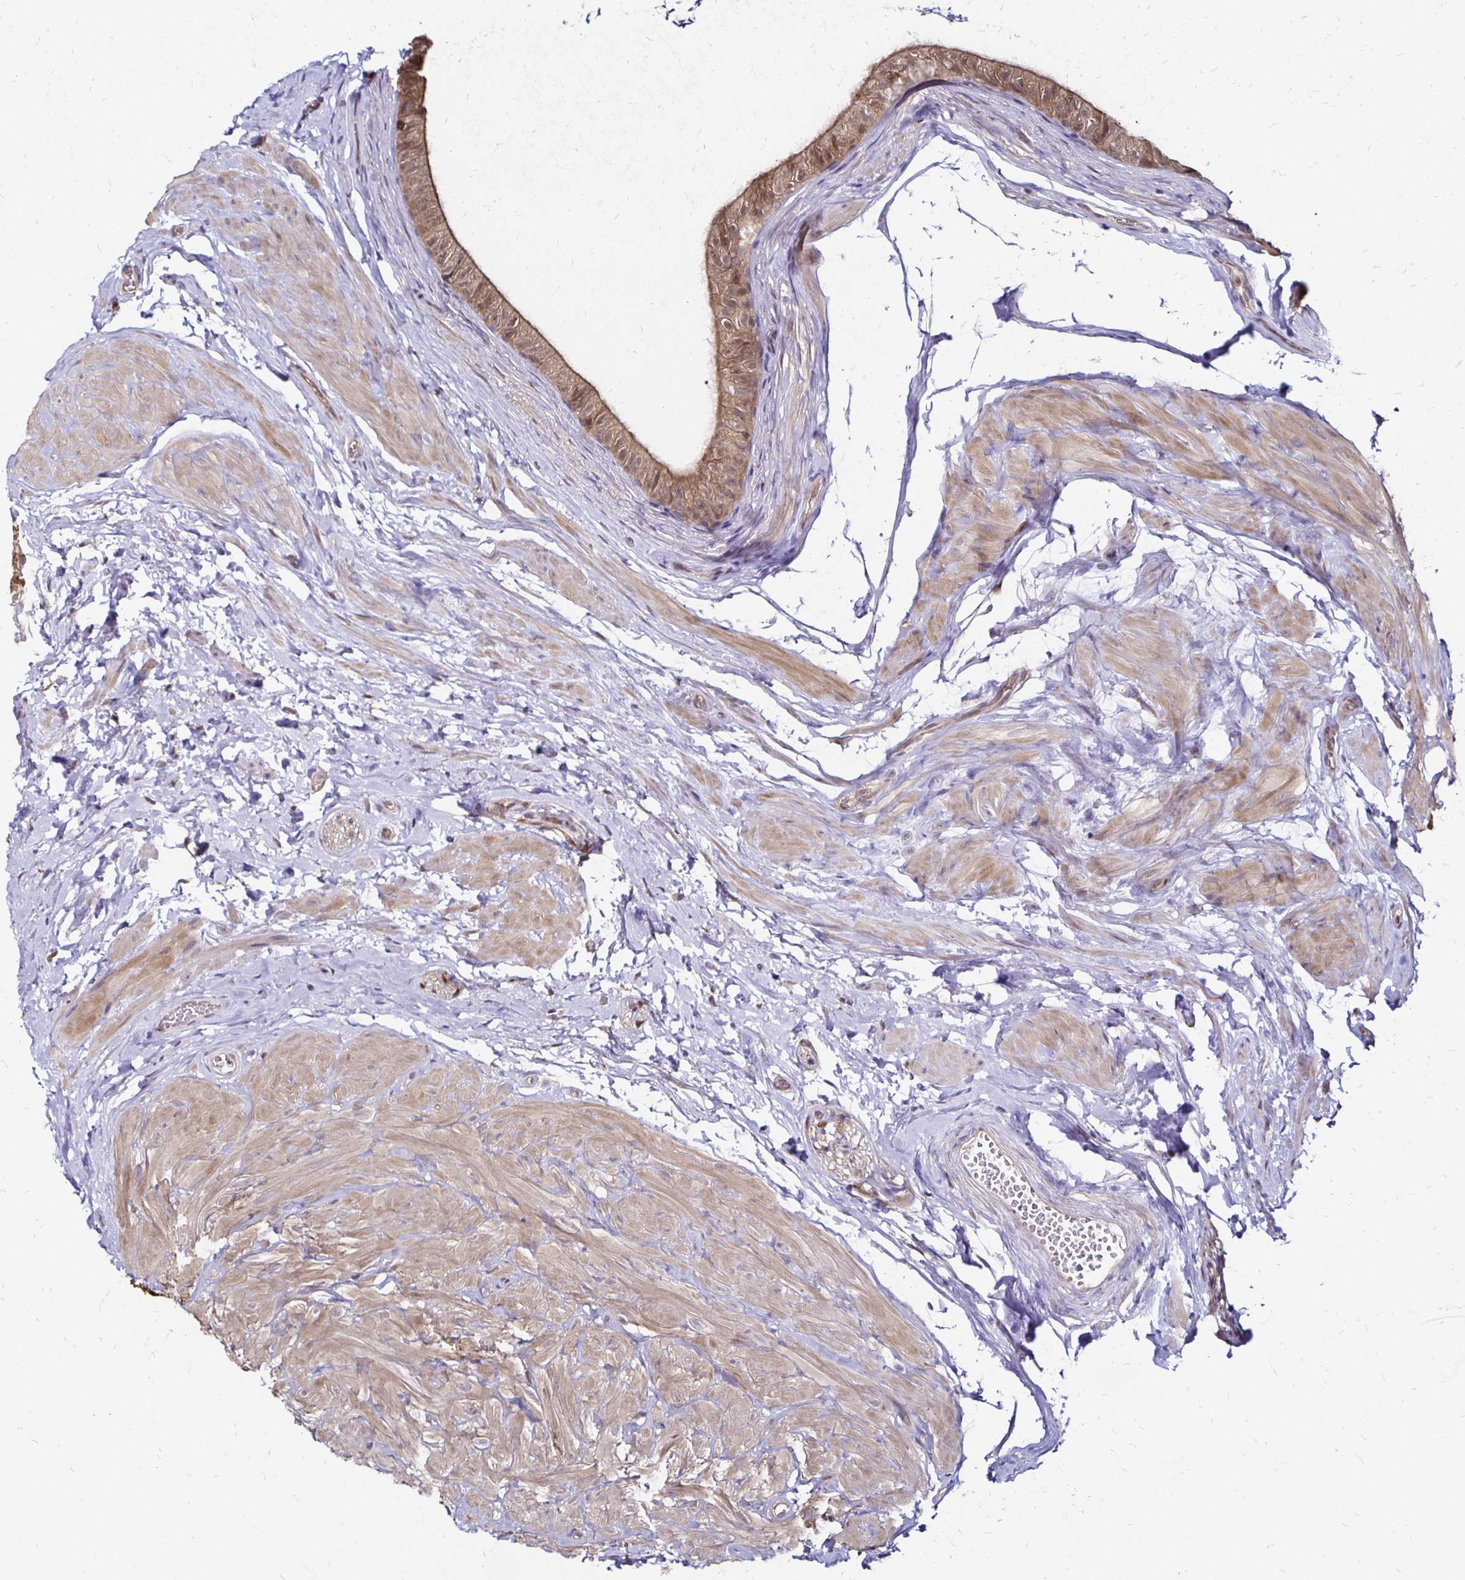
{"staining": {"intensity": "moderate", "quantity": "<25%", "location": "cytoplasmic/membranous"}, "tissue": "epididymis", "cell_type": "Glandular cells", "image_type": "normal", "snomed": [{"axis": "morphology", "description": "Normal tissue, NOS"}, {"axis": "topography", "description": "Epididymis, spermatic cord, NOS"}, {"axis": "topography", "description": "Epididymis"}, {"axis": "topography", "description": "Peripheral nerve tissue"}], "caption": "Immunohistochemical staining of benign human epididymis displays low levels of moderate cytoplasmic/membranous staining in about <25% of glandular cells. Nuclei are stained in blue.", "gene": "TXN", "patient": {"sex": "male", "age": 29}}